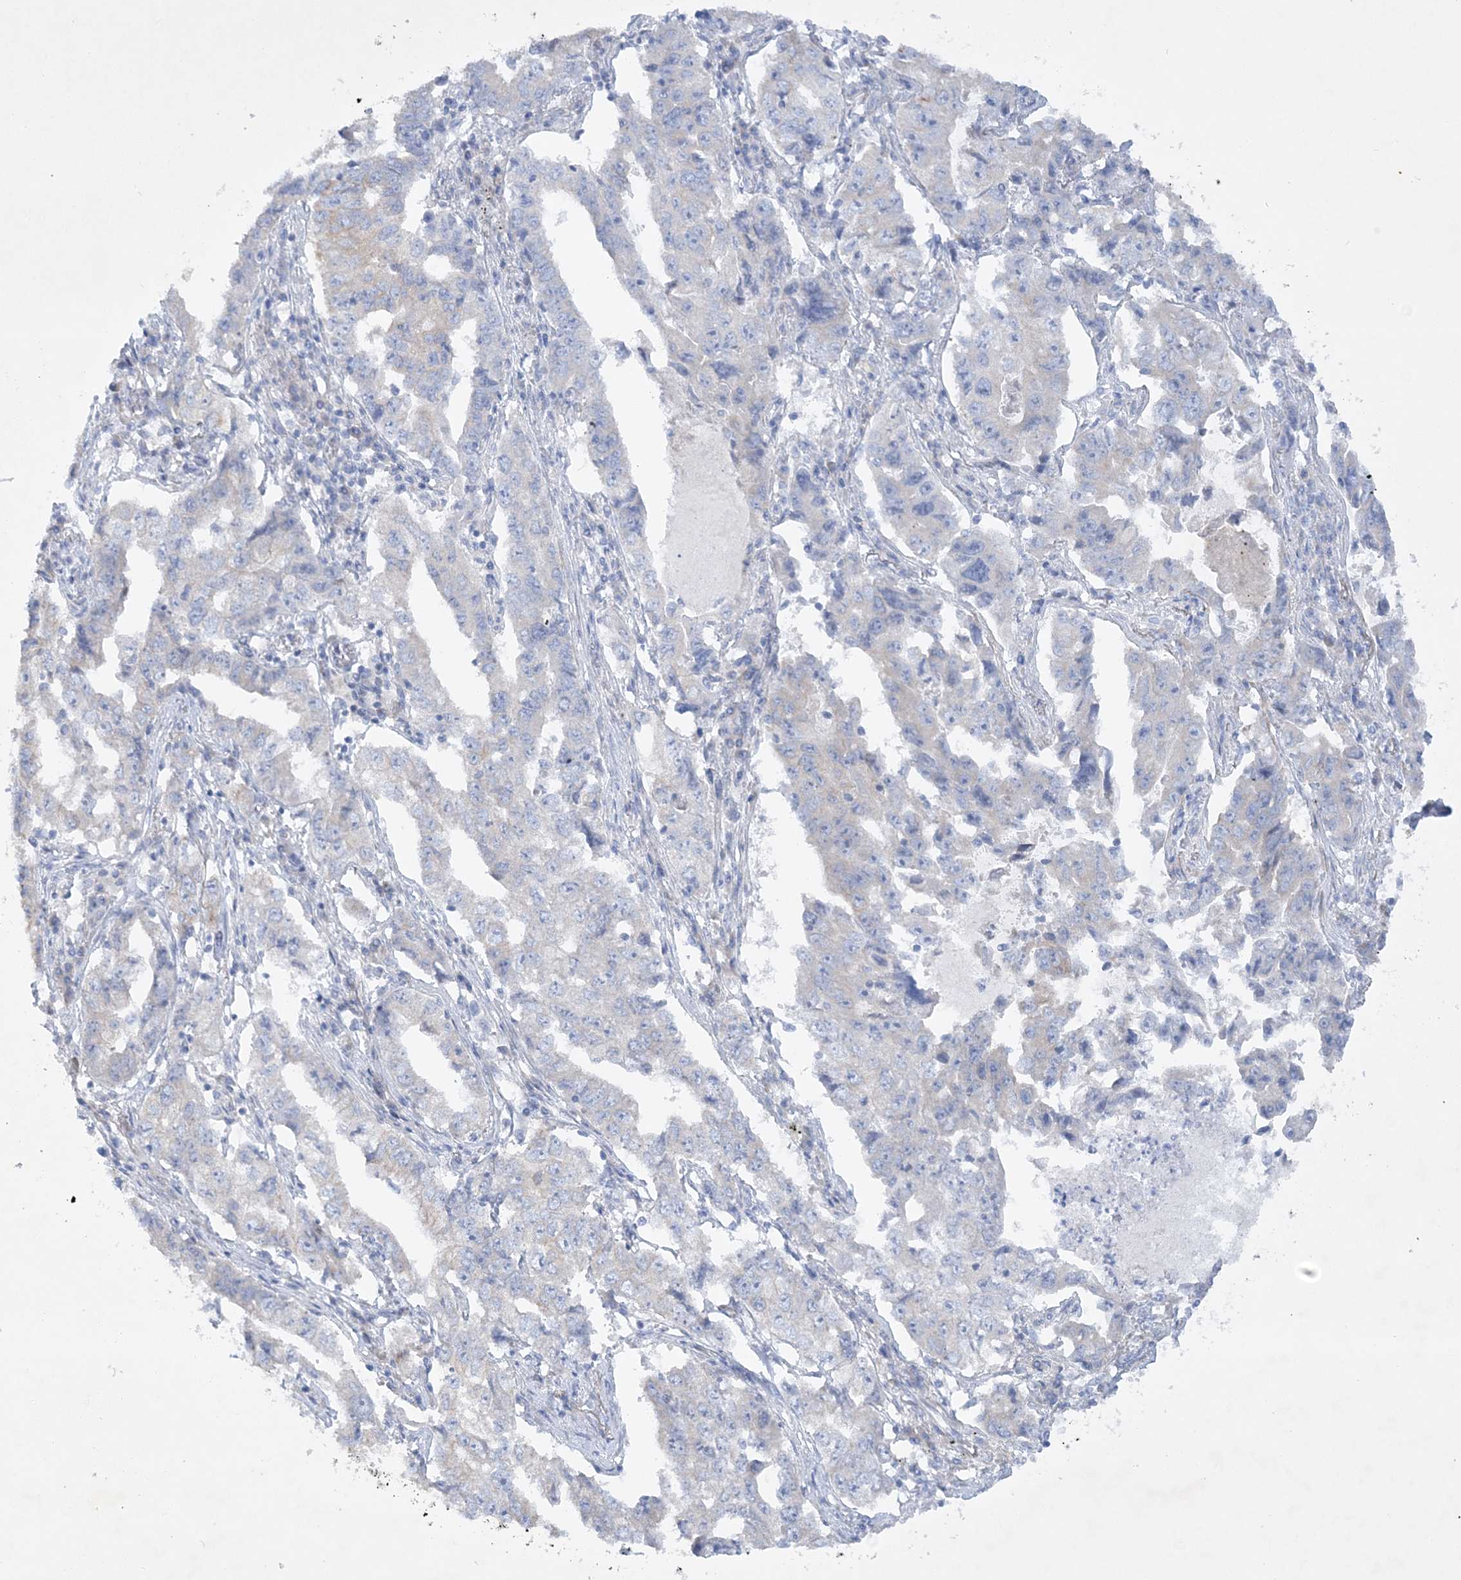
{"staining": {"intensity": "negative", "quantity": "none", "location": "none"}, "tissue": "lung cancer", "cell_type": "Tumor cells", "image_type": "cancer", "snomed": [{"axis": "morphology", "description": "Adenocarcinoma, NOS"}, {"axis": "topography", "description": "Lung"}], "caption": "Tumor cells show no significant protein positivity in lung cancer.", "gene": "FARSB", "patient": {"sex": "female", "age": 51}}